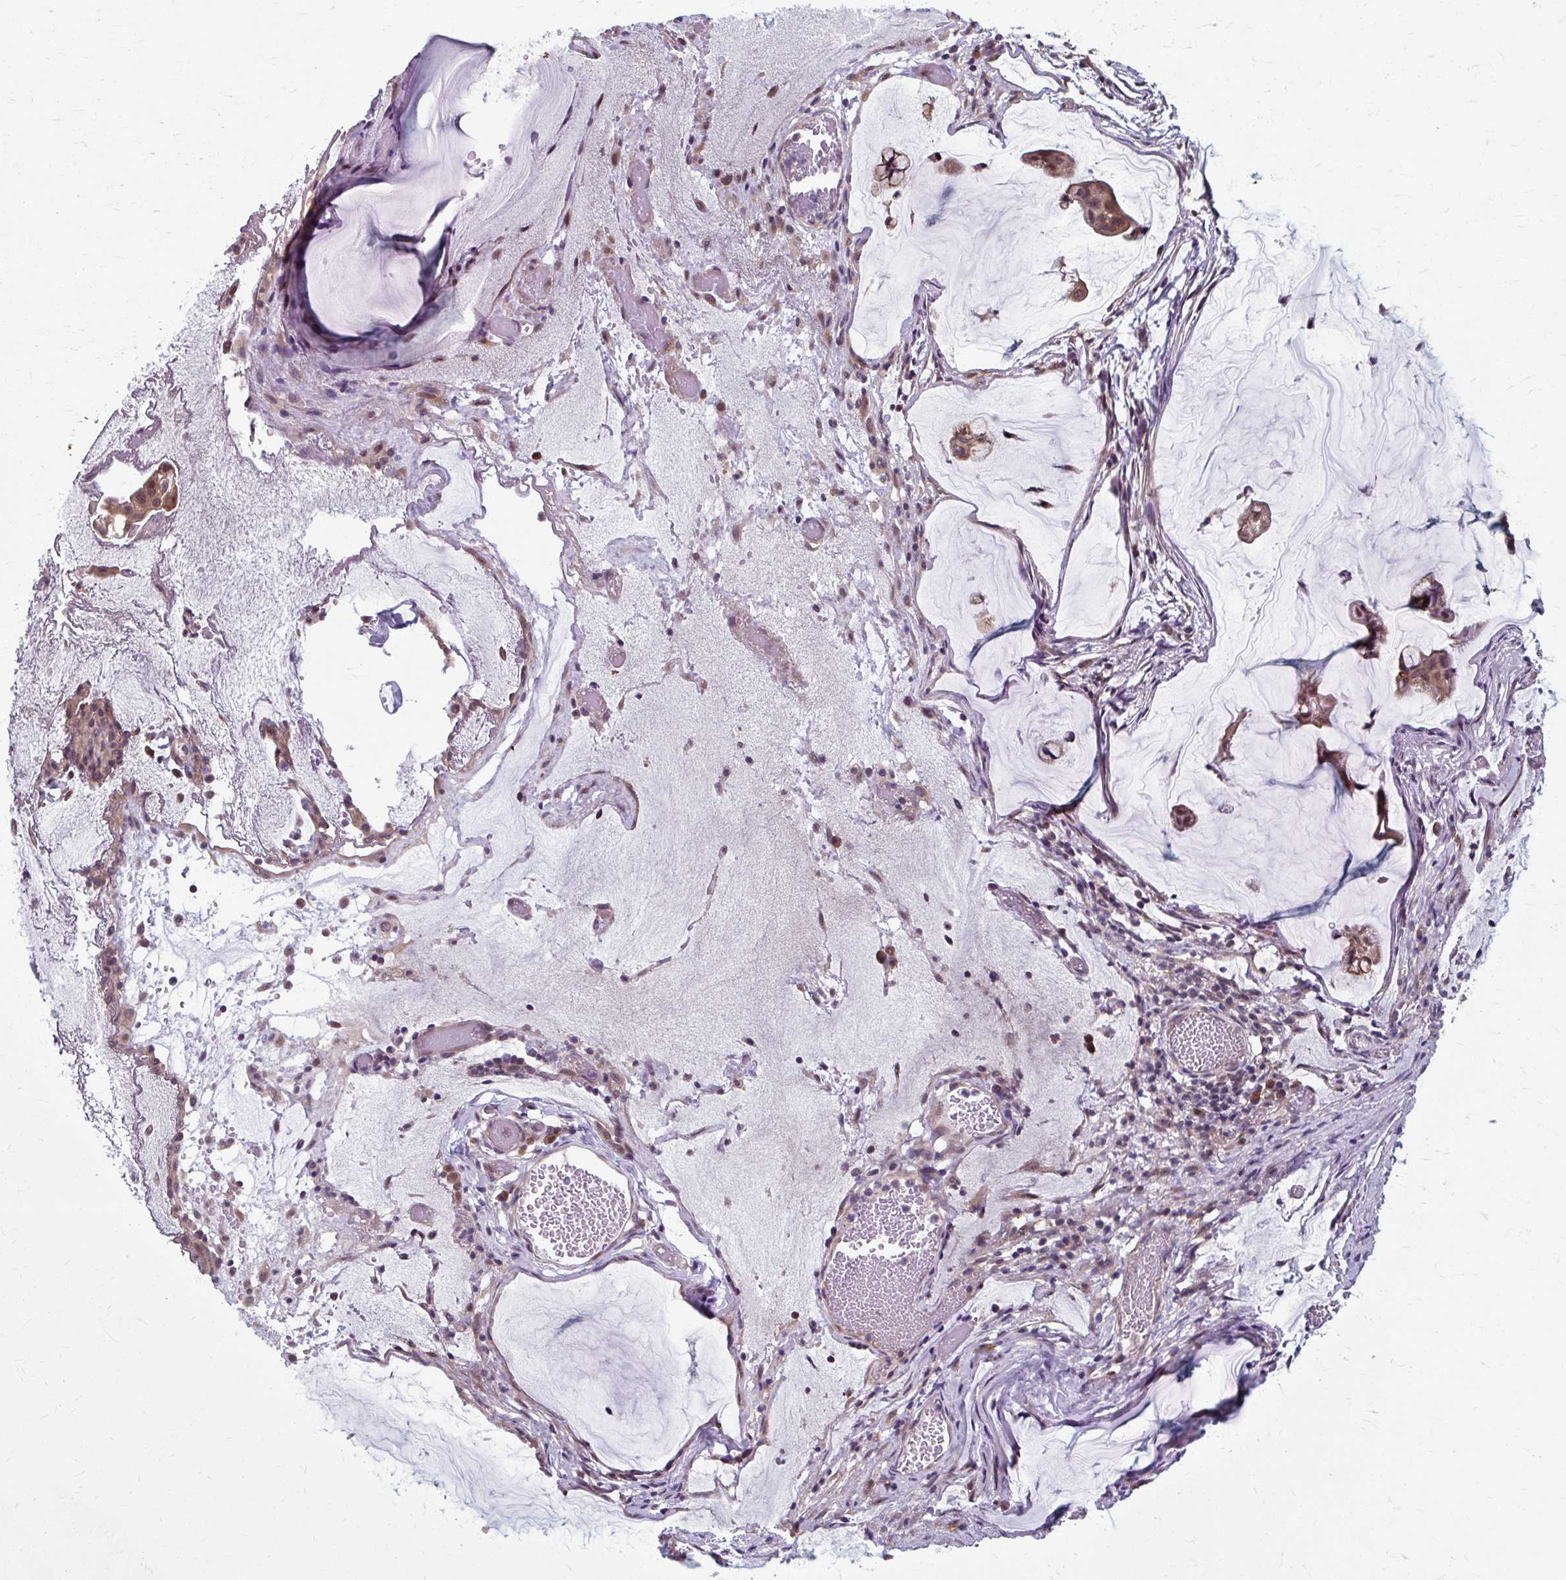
{"staining": {"intensity": "weak", "quantity": ">75%", "location": "cytoplasmic/membranous,nuclear"}, "tissue": "ovarian cancer", "cell_type": "Tumor cells", "image_type": "cancer", "snomed": [{"axis": "morphology", "description": "Cystadenocarcinoma, mucinous, NOS"}, {"axis": "topography", "description": "Ovary"}], "caption": "Protein expression by IHC shows weak cytoplasmic/membranous and nuclear staining in about >75% of tumor cells in ovarian cancer (mucinous cystadenocarcinoma).", "gene": "ZNF555", "patient": {"sex": "female", "age": 73}}